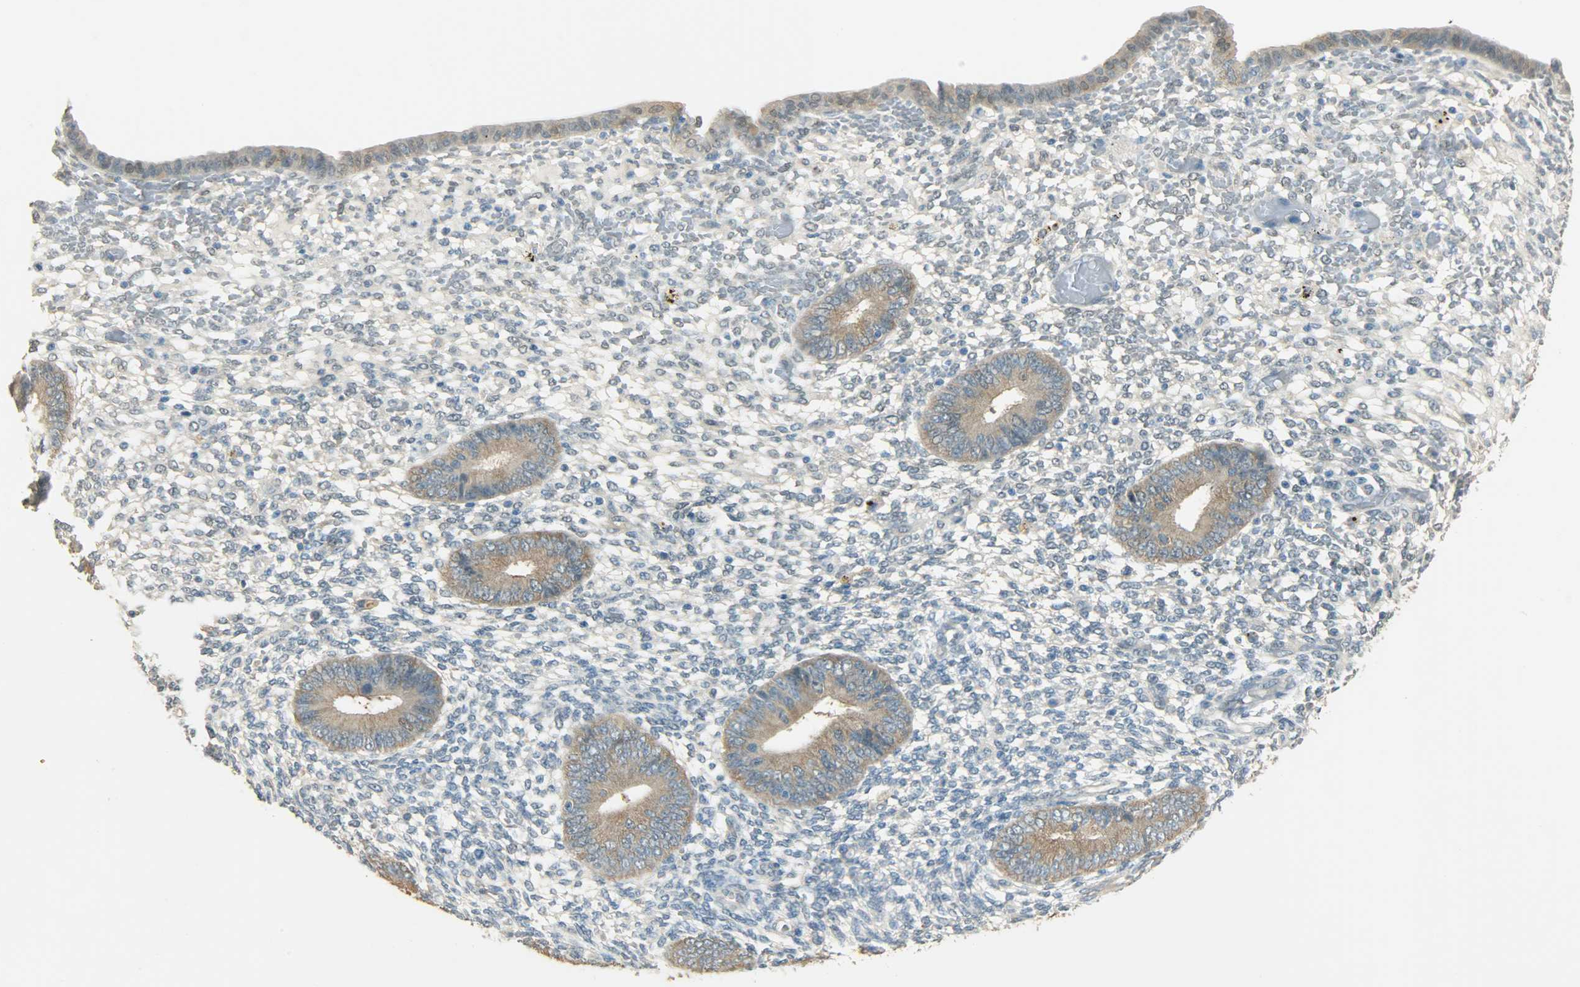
{"staining": {"intensity": "negative", "quantity": "none", "location": "none"}, "tissue": "endometrium", "cell_type": "Cells in endometrial stroma", "image_type": "normal", "snomed": [{"axis": "morphology", "description": "Normal tissue, NOS"}, {"axis": "topography", "description": "Endometrium"}], "caption": "DAB immunohistochemical staining of normal endometrium reveals no significant positivity in cells in endometrial stroma.", "gene": "PRMT5", "patient": {"sex": "female", "age": 42}}